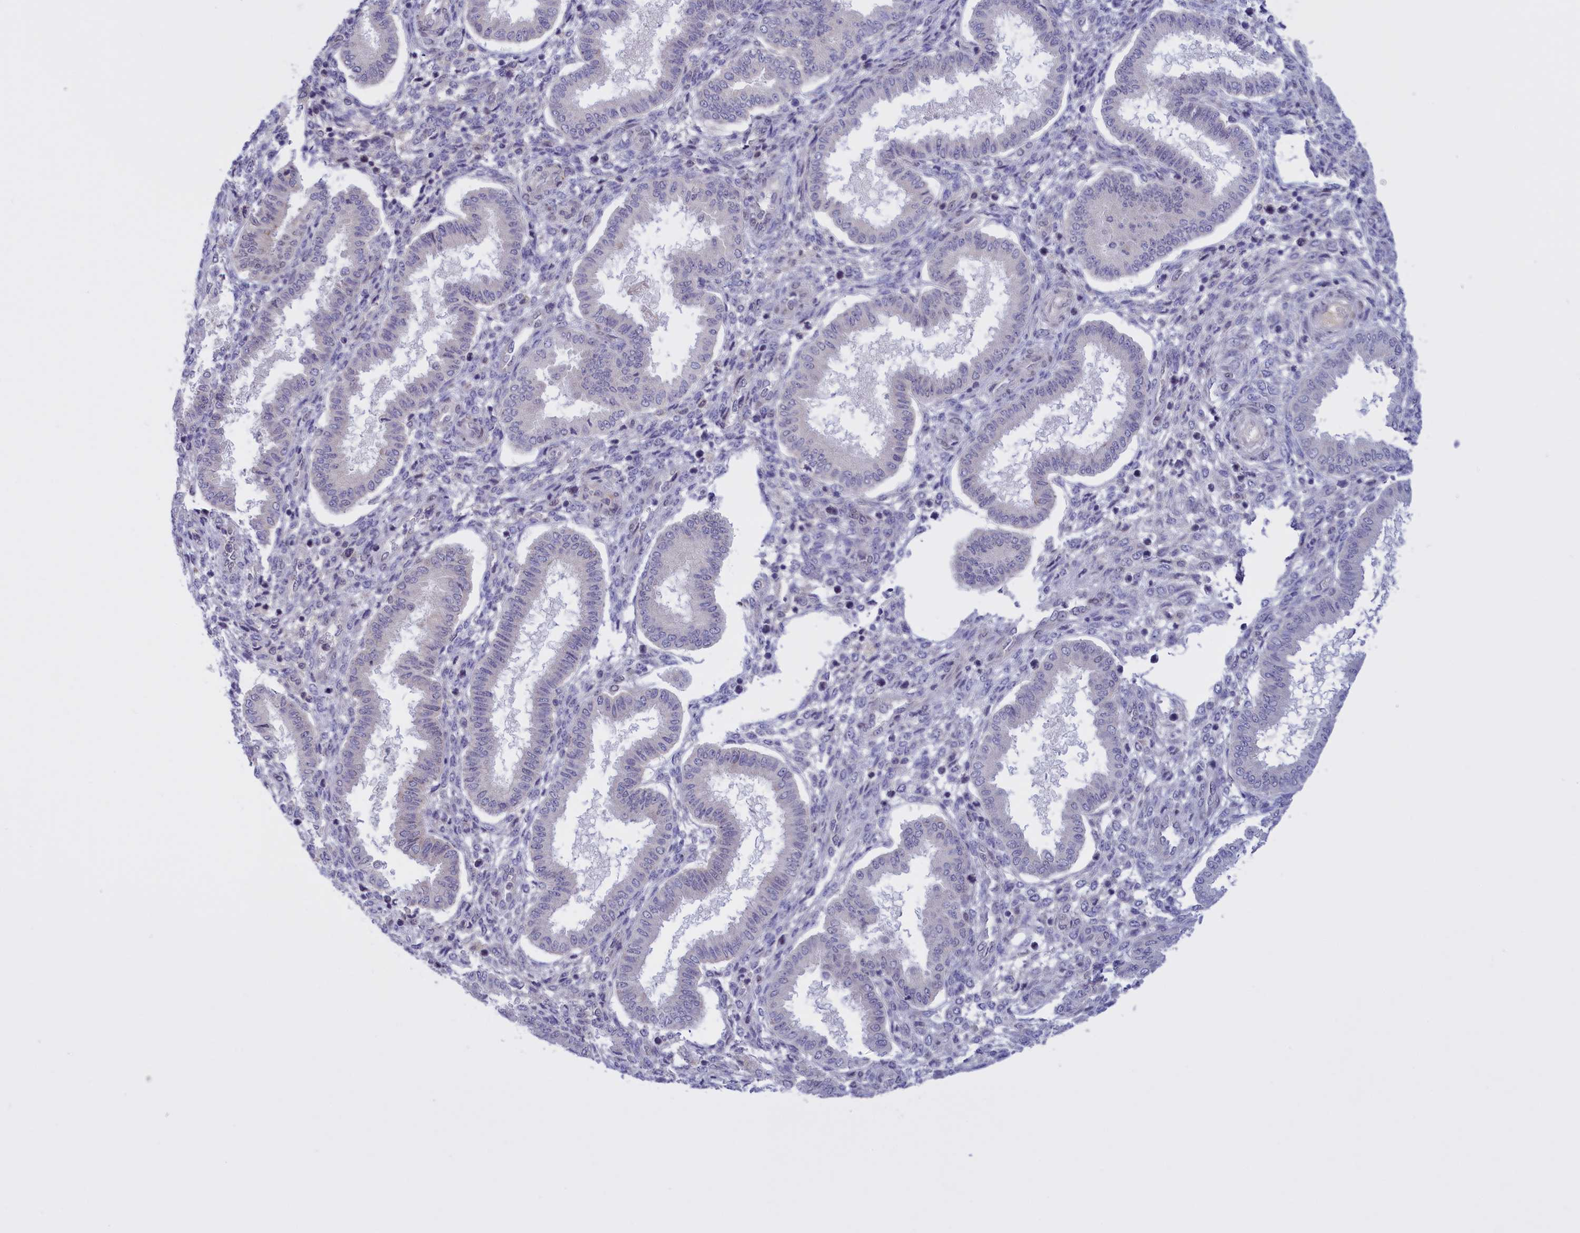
{"staining": {"intensity": "moderate", "quantity": "<25%", "location": "nuclear"}, "tissue": "endometrium", "cell_type": "Cells in endometrial stroma", "image_type": "normal", "snomed": [{"axis": "morphology", "description": "Normal tissue, NOS"}, {"axis": "topography", "description": "Endometrium"}], "caption": "An immunohistochemistry (IHC) photomicrograph of normal tissue is shown. Protein staining in brown highlights moderate nuclear positivity in endometrium within cells in endometrial stroma.", "gene": "FAM149B1", "patient": {"sex": "female", "age": 24}}